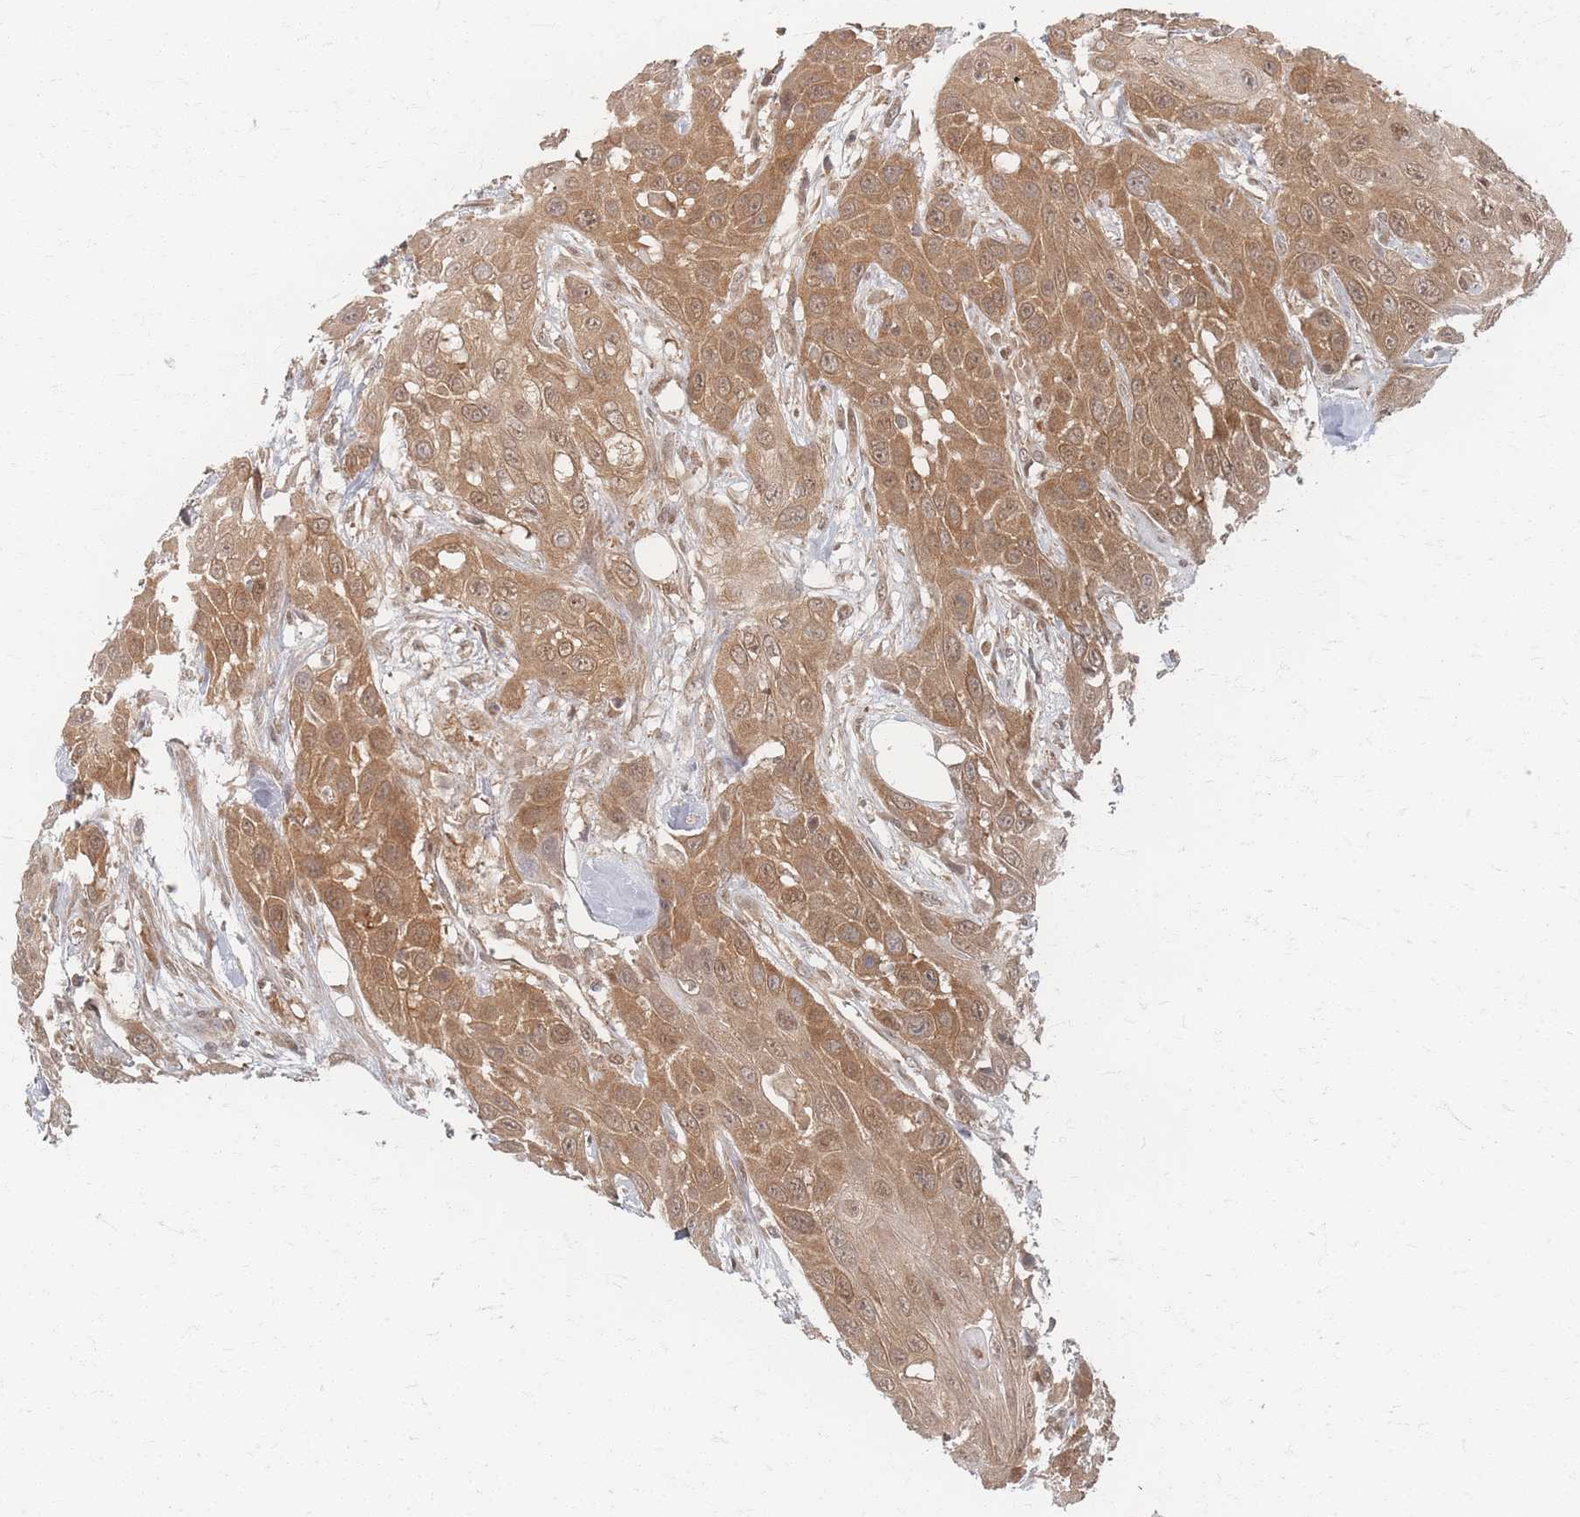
{"staining": {"intensity": "moderate", "quantity": ">75%", "location": "cytoplasmic/membranous"}, "tissue": "head and neck cancer", "cell_type": "Tumor cells", "image_type": "cancer", "snomed": [{"axis": "morphology", "description": "Squamous cell carcinoma, NOS"}, {"axis": "topography", "description": "Head-Neck"}], "caption": "Immunohistochemical staining of squamous cell carcinoma (head and neck) reveals moderate cytoplasmic/membranous protein staining in approximately >75% of tumor cells.", "gene": "PSMD9", "patient": {"sex": "male", "age": 81}}